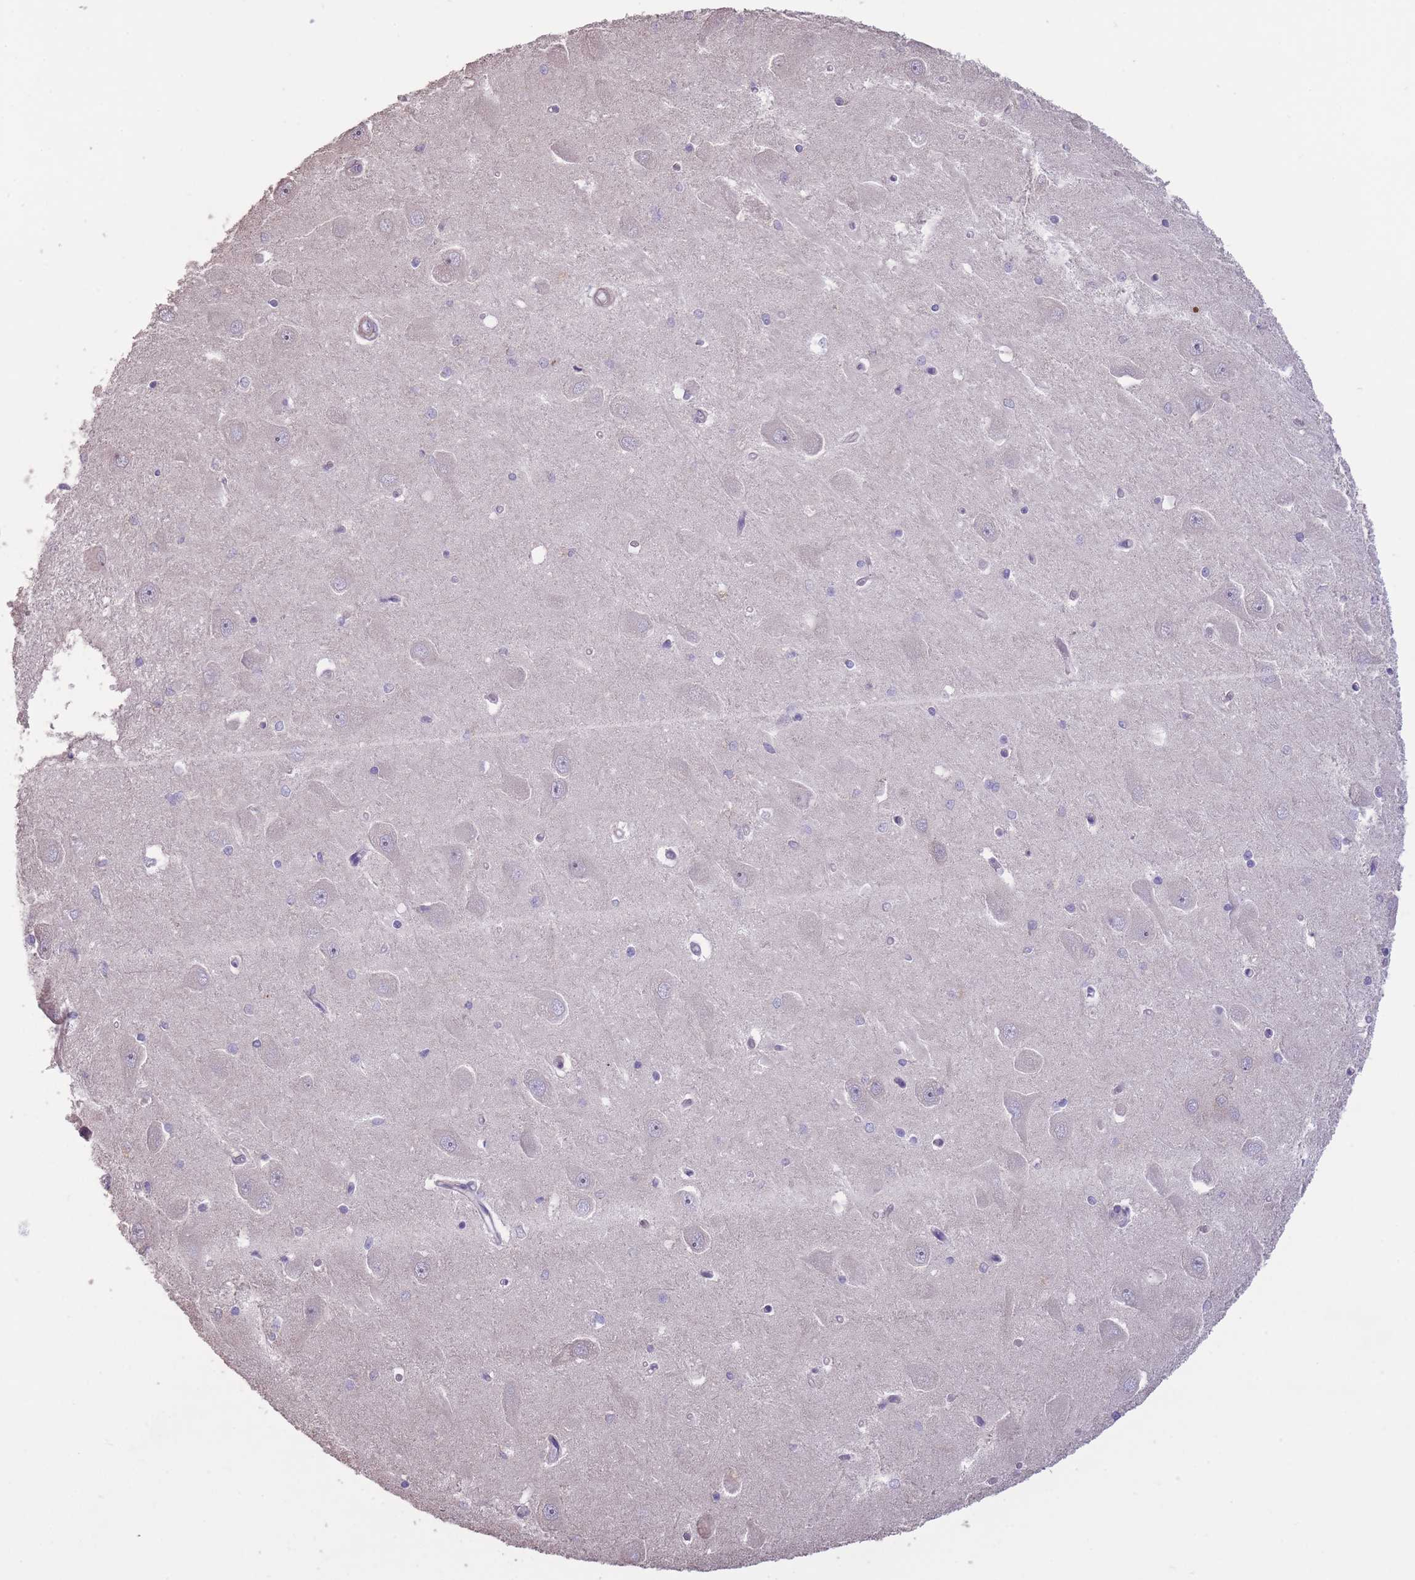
{"staining": {"intensity": "negative", "quantity": "none", "location": "none"}, "tissue": "hippocampus", "cell_type": "Glial cells", "image_type": "normal", "snomed": [{"axis": "morphology", "description": "Normal tissue, NOS"}, {"axis": "topography", "description": "Hippocampus"}], "caption": "Micrograph shows no significant protein expression in glial cells of normal hippocampus.", "gene": "RSPH10B2", "patient": {"sex": "male", "age": 45}}